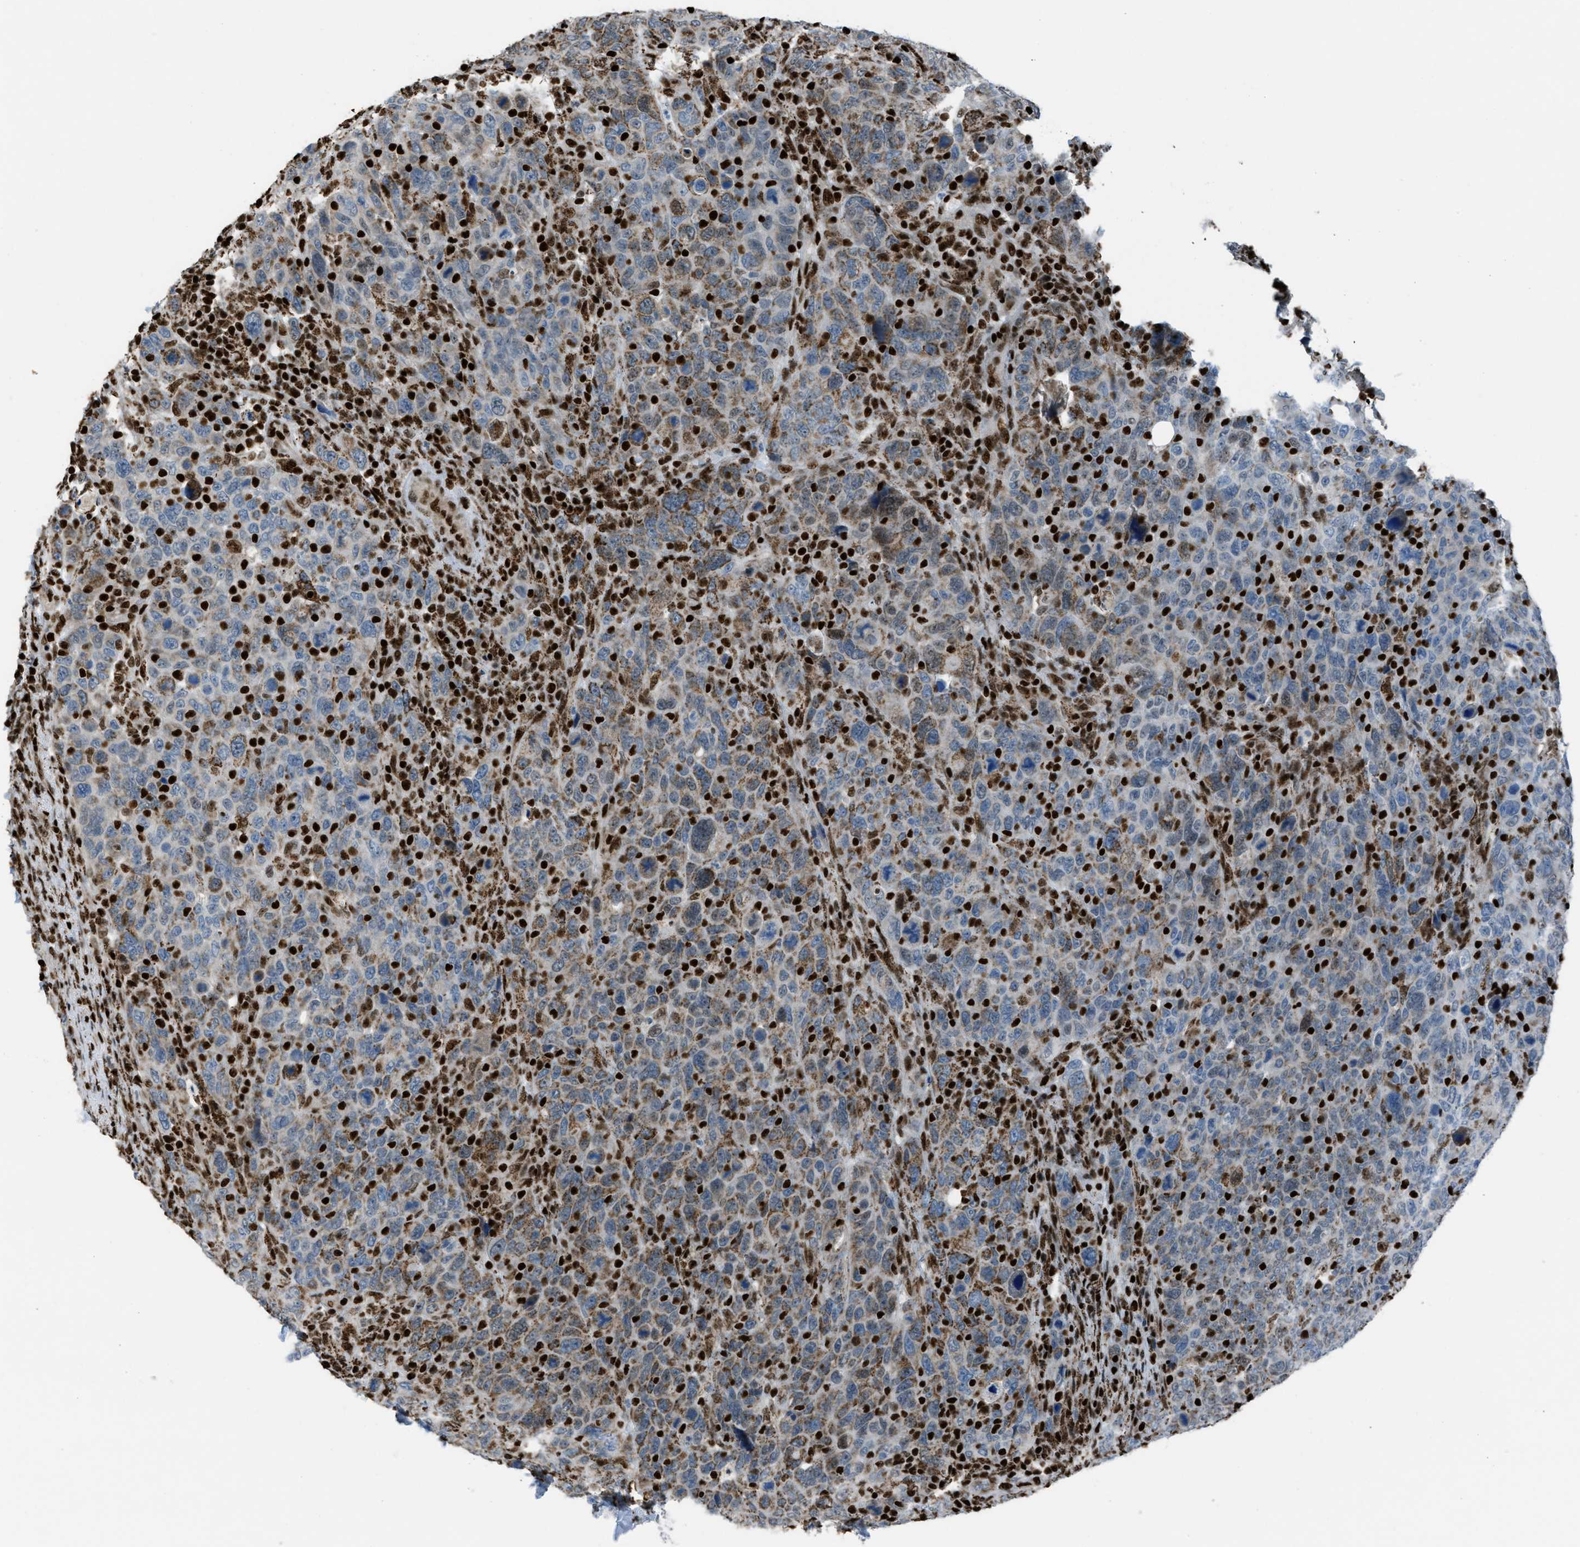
{"staining": {"intensity": "moderate", "quantity": "25%-75%", "location": "cytoplasmic/membranous"}, "tissue": "breast cancer", "cell_type": "Tumor cells", "image_type": "cancer", "snomed": [{"axis": "morphology", "description": "Duct carcinoma"}, {"axis": "topography", "description": "Breast"}], "caption": "Breast cancer (intraductal carcinoma) stained with a brown dye shows moderate cytoplasmic/membranous positive staining in about 25%-75% of tumor cells.", "gene": "SLFN5", "patient": {"sex": "female", "age": 37}}